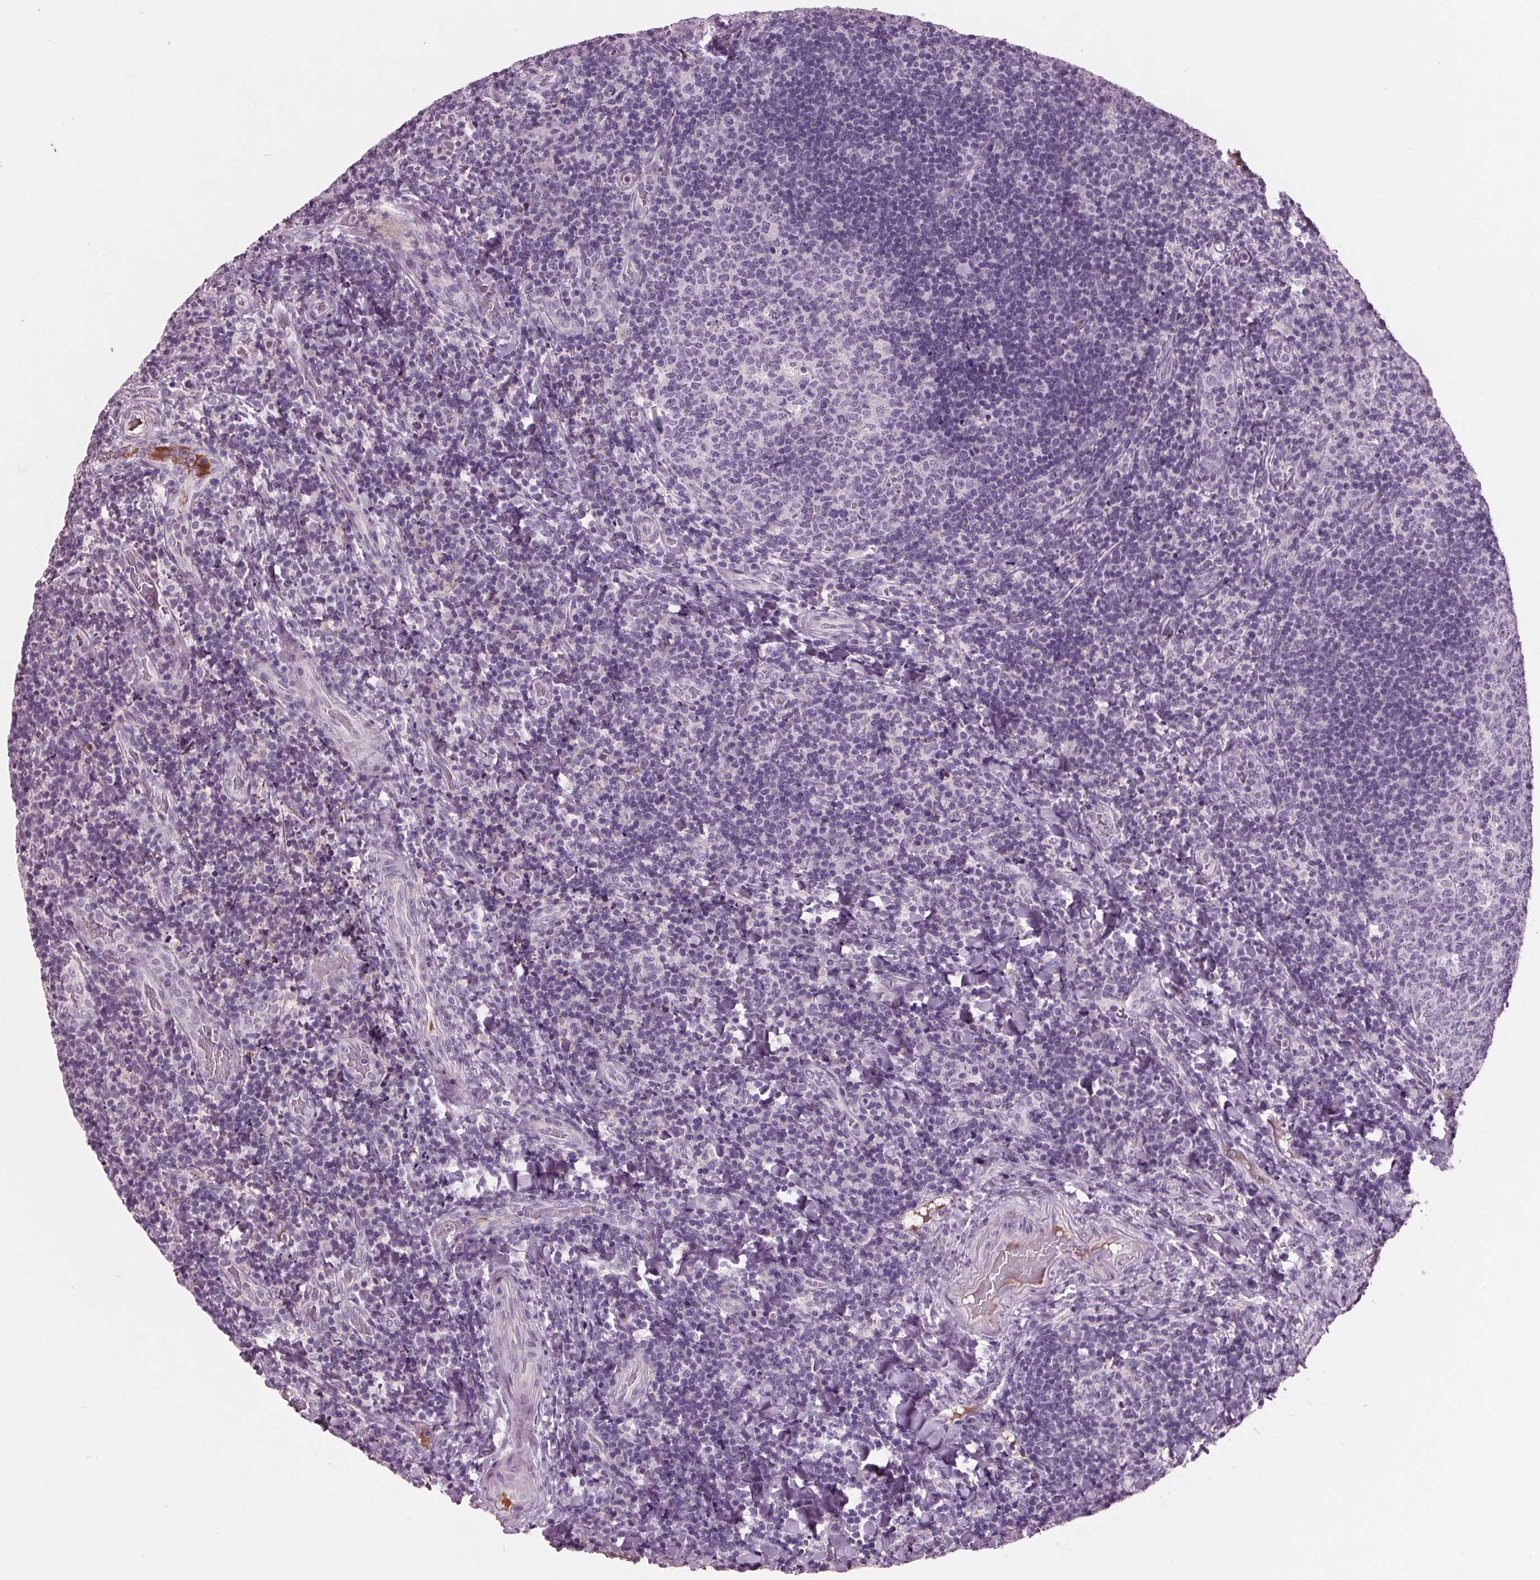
{"staining": {"intensity": "negative", "quantity": "none", "location": "none"}, "tissue": "tonsil", "cell_type": "Germinal center cells", "image_type": "normal", "snomed": [{"axis": "morphology", "description": "Normal tissue, NOS"}, {"axis": "topography", "description": "Tonsil"}], "caption": "This is an IHC histopathology image of normal tonsil. There is no staining in germinal center cells.", "gene": "C6", "patient": {"sex": "male", "age": 17}}